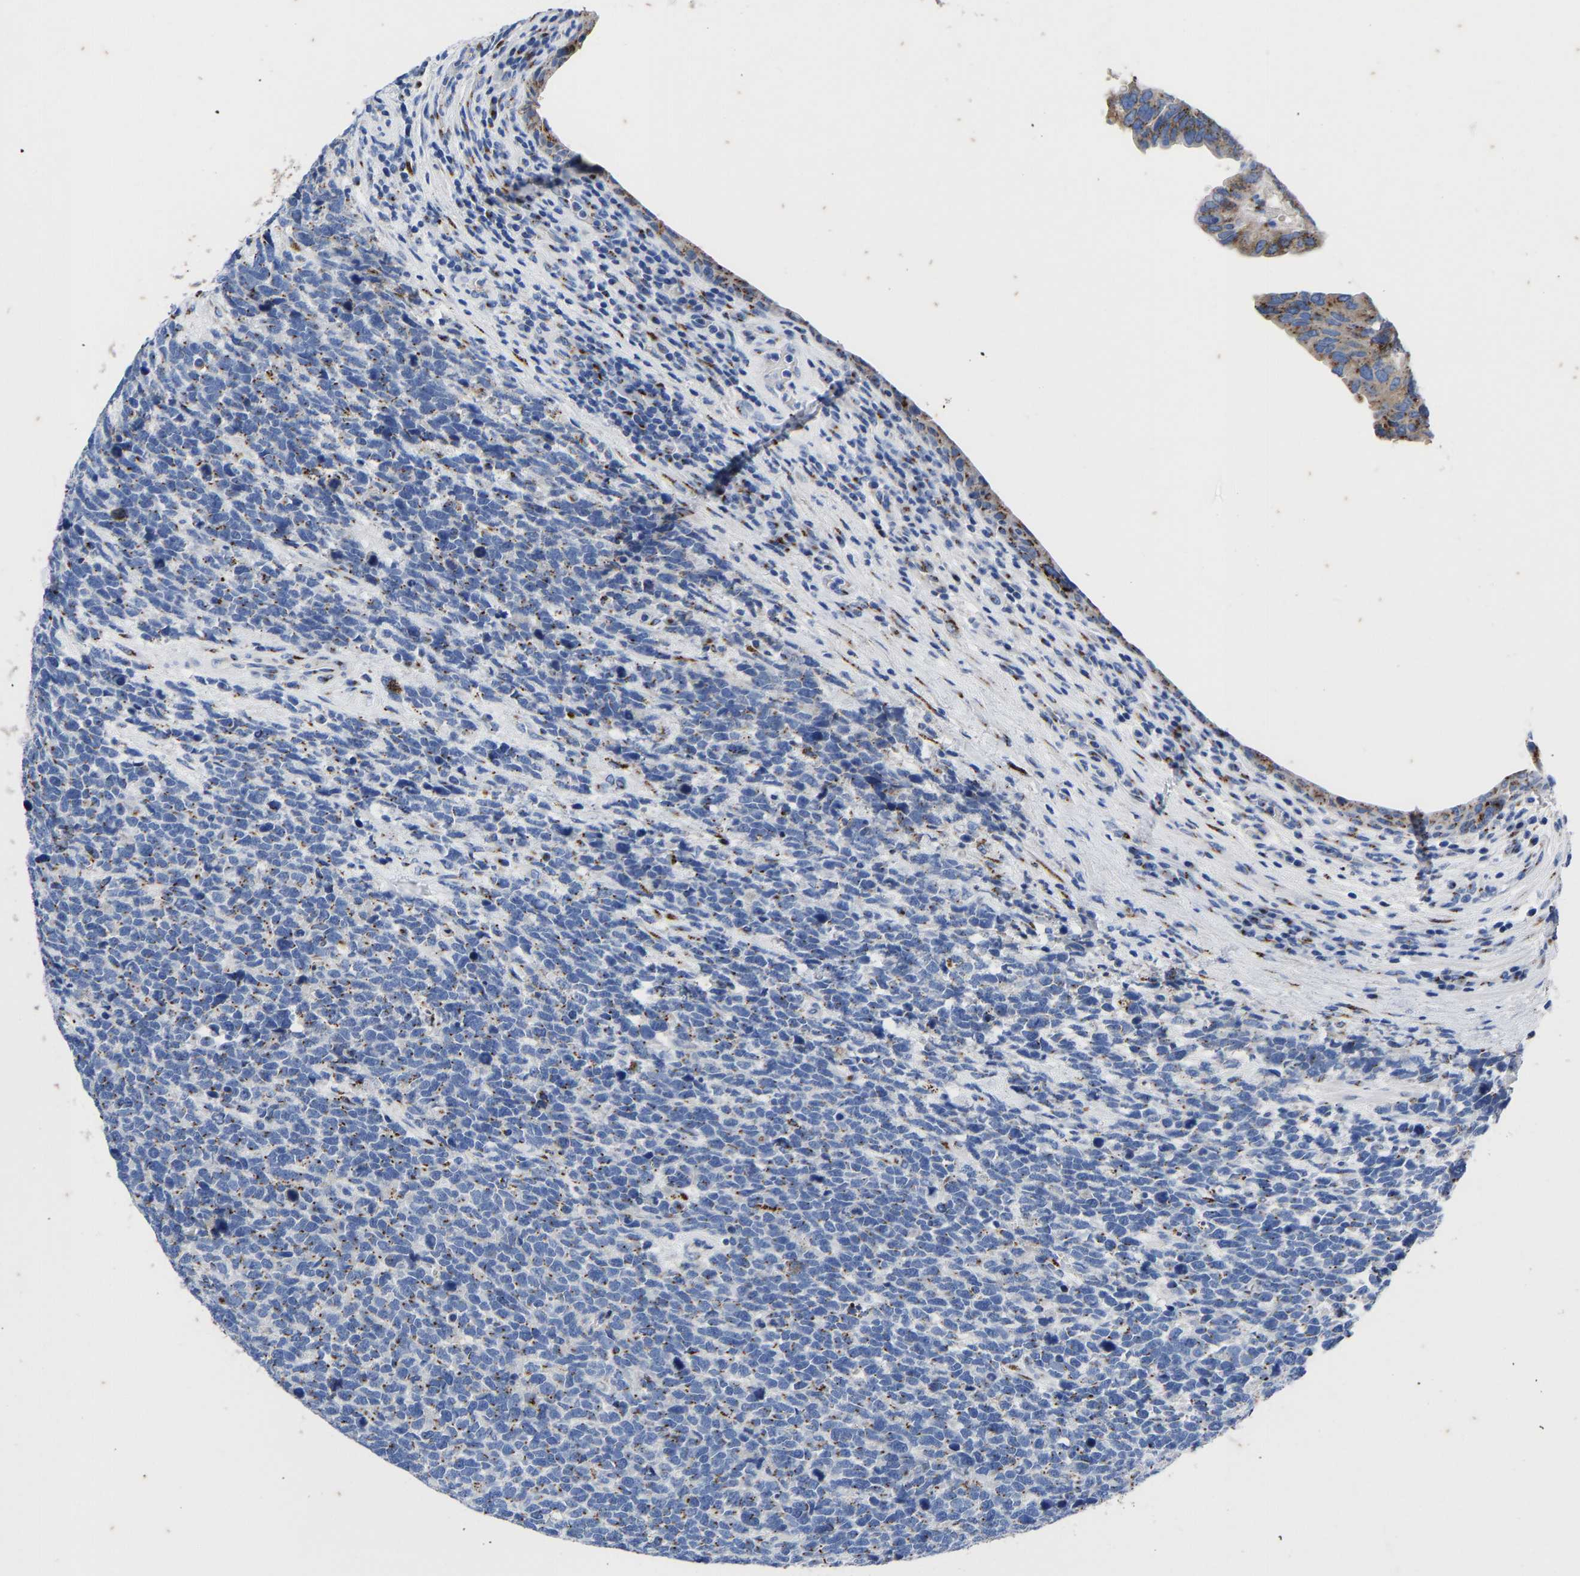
{"staining": {"intensity": "moderate", "quantity": "25%-75%", "location": "cytoplasmic/membranous"}, "tissue": "urothelial cancer", "cell_type": "Tumor cells", "image_type": "cancer", "snomed": [{"axis": "morphology", "description": "Urothelial carcinoma, High grade"}, {"axis": "topography", "description": "Urinary bladder"}], "caption": "A micrograph showing moderate cytoplasmic/membranous staining in about 25%-75% of tumor cells in urothelial cancer, as visualized by brown immunohistochemical staining.", "gene": "TMEM87A", "patient": {"sex": "female", "age": 82}}